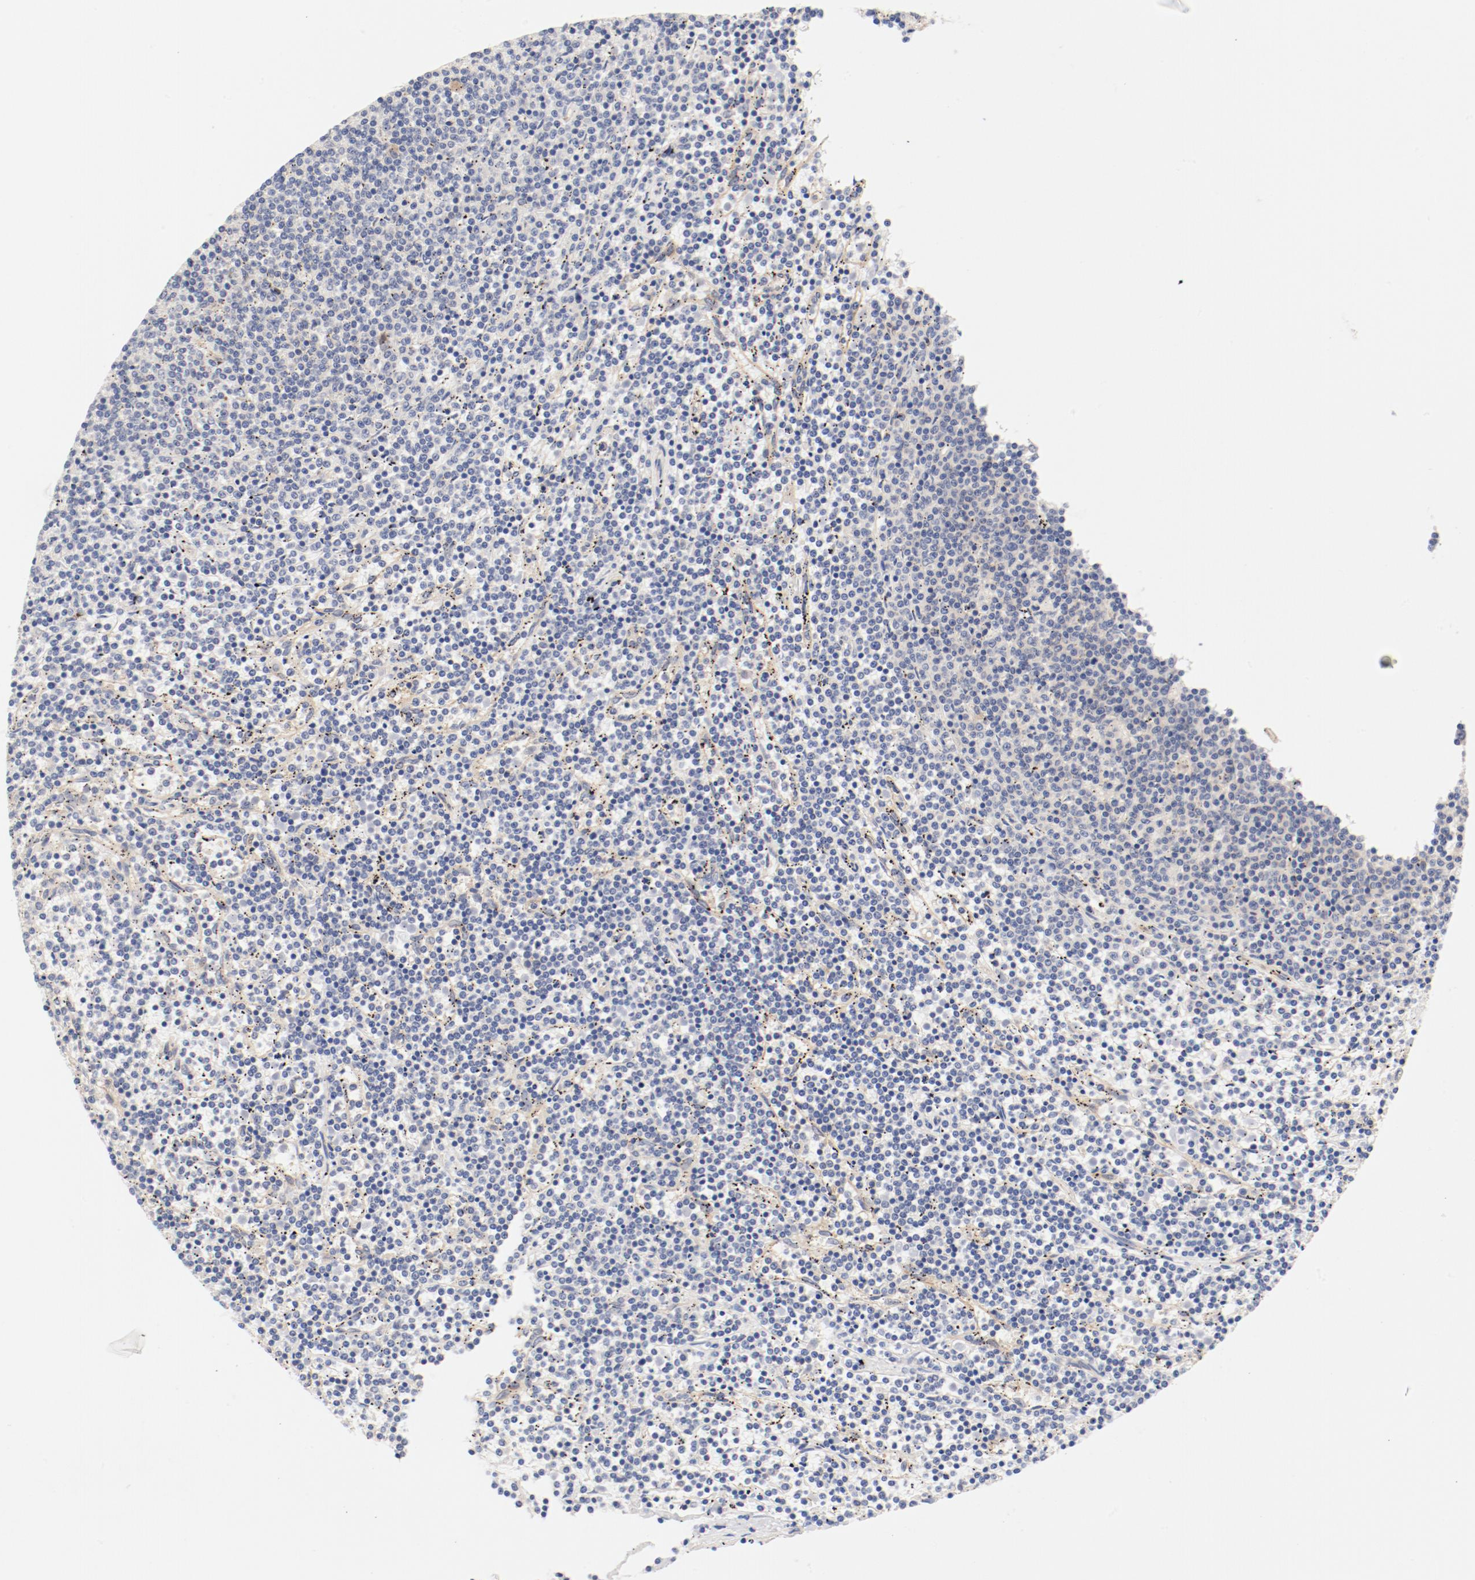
{"staining": {"intensity": "negative", "quantity": "none", "location": "none"}, "tissue": "lymphoma", "cell_type": "Tumor cells", "image_type": "cancer", "snomed": [{"axis": "morphology", "description": "Malignant lymphoma, non-Hodgkin's type, Low grade"}, {"axis": "topography", "description": "Spleen"}], "caption": "This is an immunohistochemistry histopathology image of human low-grade malignant lymphoma, non-Hodgkin's type. There is no staining in tumor cells.", "gene": "DYNC1H1", "patient": {"sex": "female", "age": 50}}